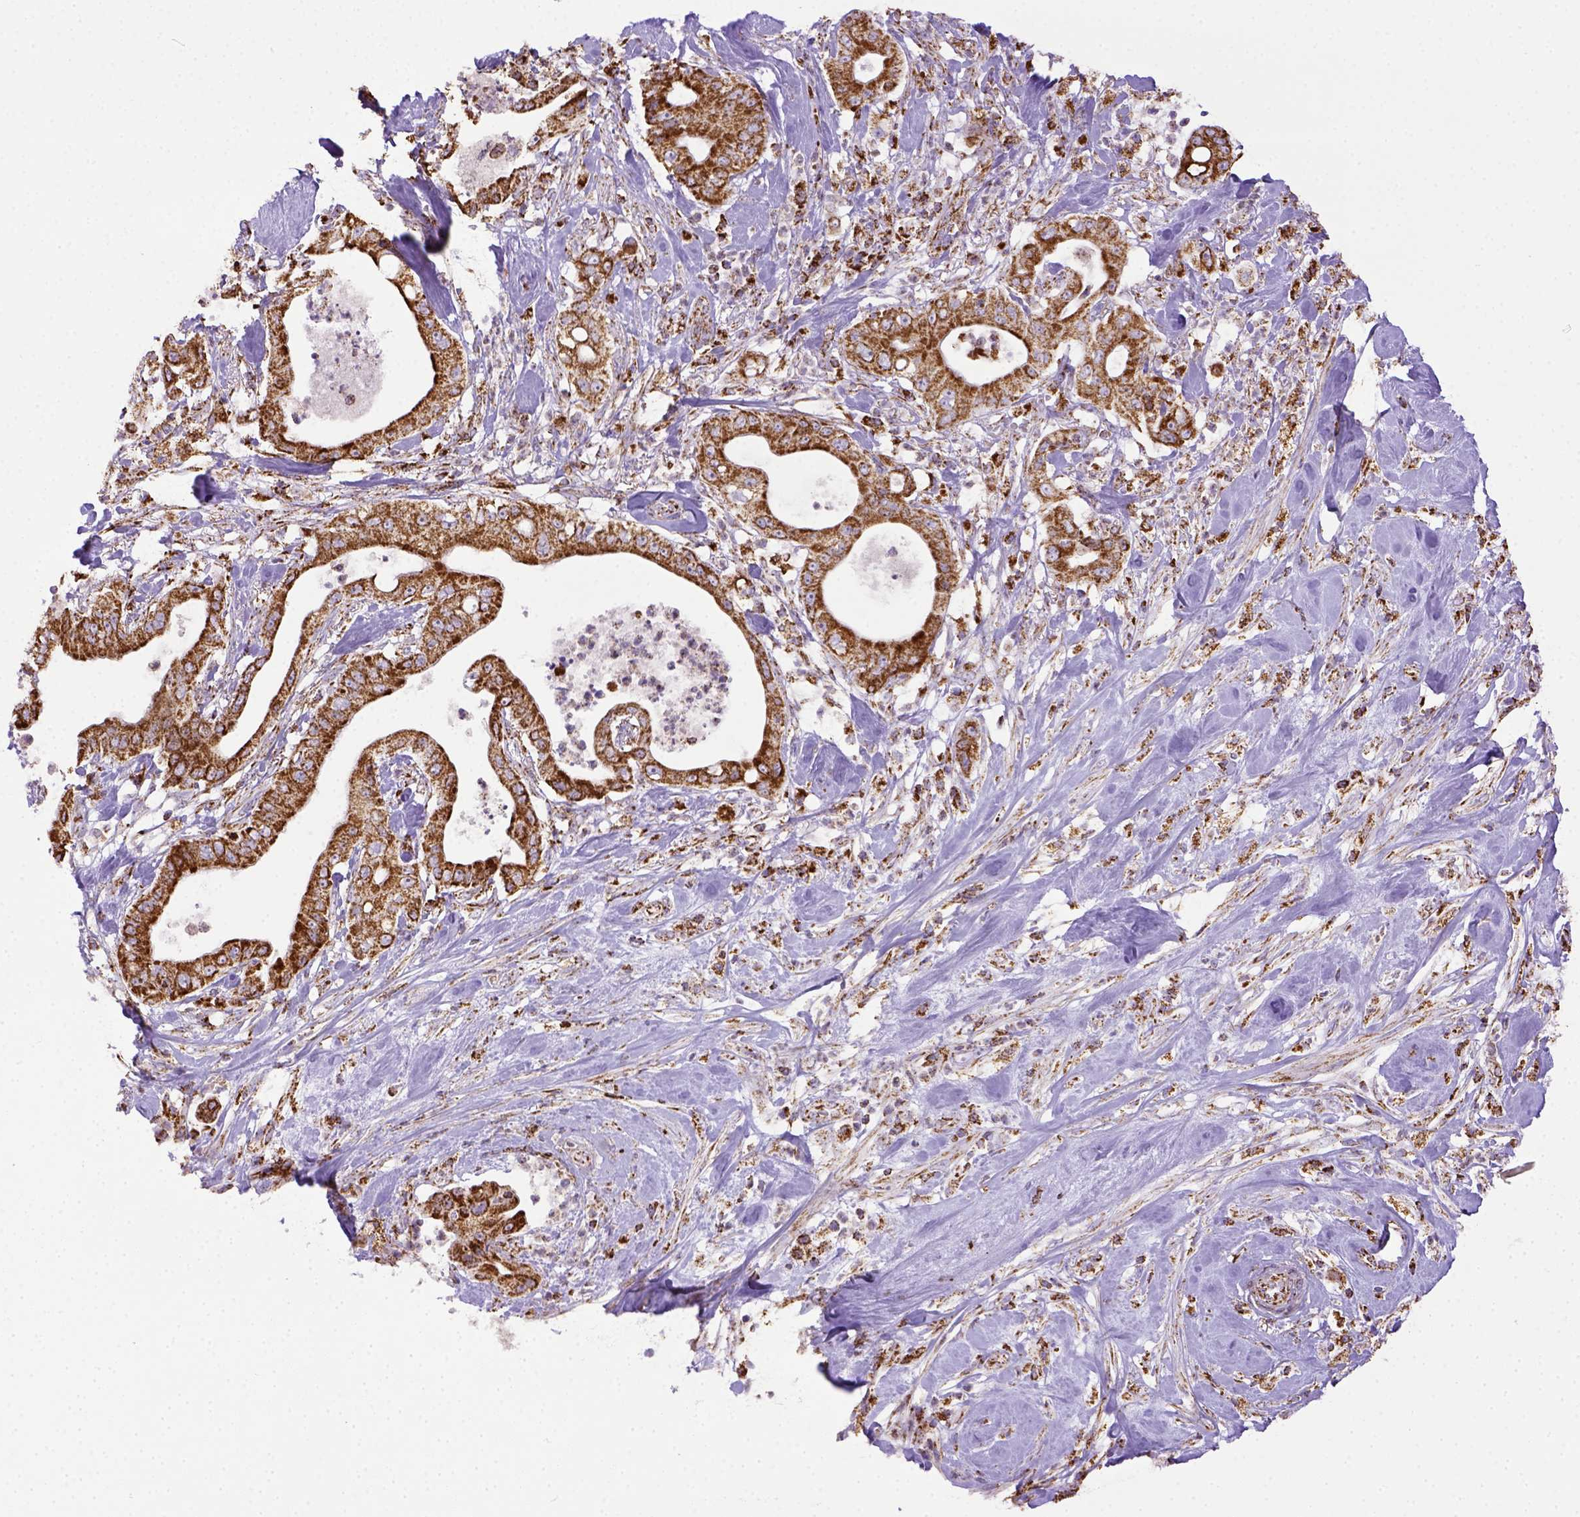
{"staining": {"intensity": "strong", "quantity": ">75%", "location": "cytoplasmic/membranous"}, "tissue": "pancreatic cancer", "cell_type": "Tumor cells", "image_type": "cancer", "snomed": [{"axis": "morphology", "description": "Adenocarcinoma, NOS"}, {"axis": "topography", "description": "Pancreas"}], "caption": "IHC (DAB (3,3'-diaminobenzidine)) staining of human adenocarcinoma (pancreatic) demonstrates strong cytoplasmic/membranous protein staining in about >75% of tumor cells.", "gene": "MT-CO1", "patient": {"sex": "male", "age": 71}}